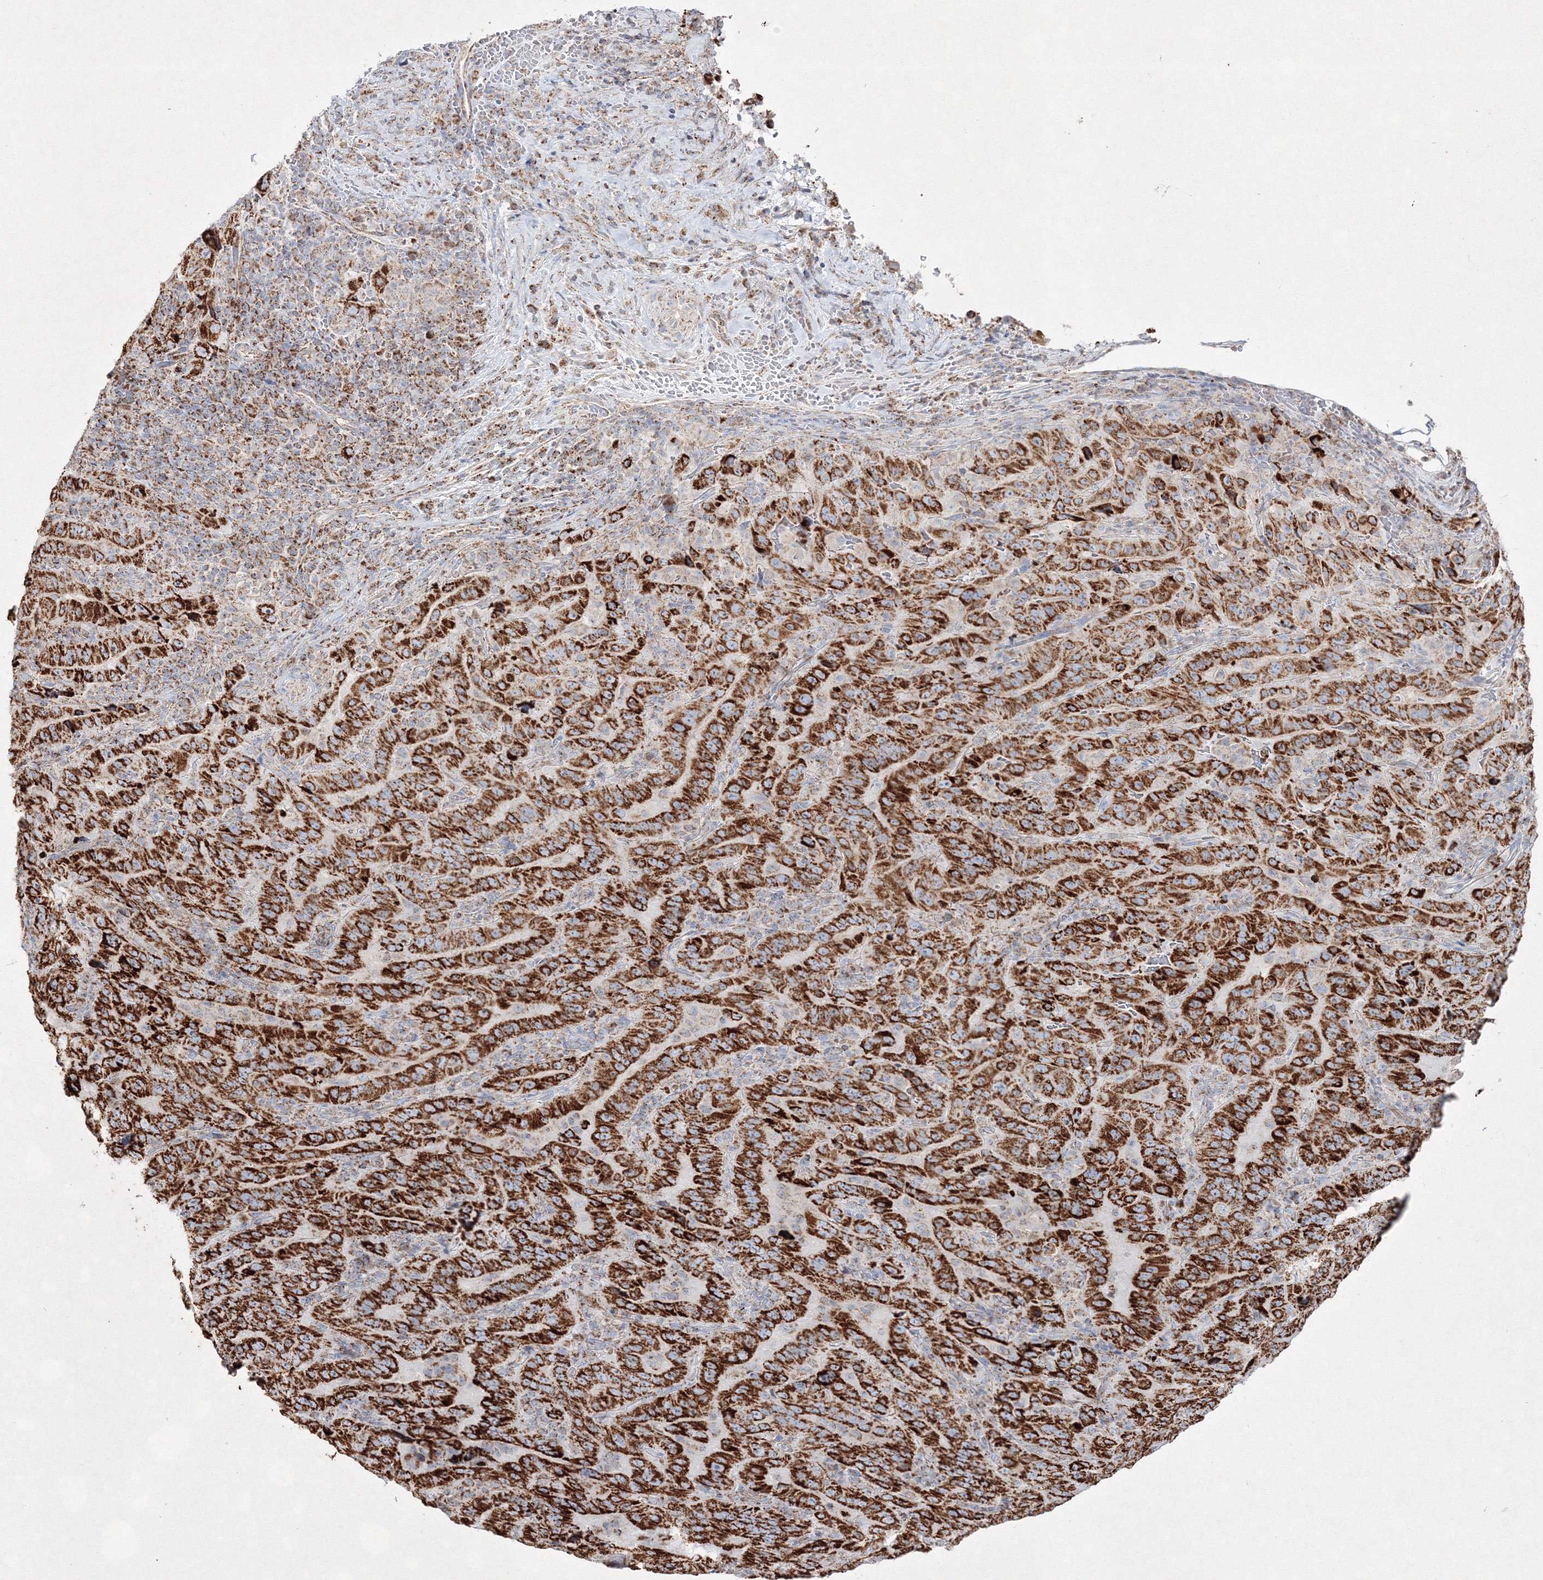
{"staining": {"intensity": "strong", "quantity": ">75%", "location": "cytoplasmic/membranous"}, "tissue": "pancreatic cancer", "cell_type": "Tumor cells", "image_type": "cancer", "snomed": [{"axis": "morphology", "description": "Adenocarcinoma, NOS"}, {"axis": "topography", "description": "Pancreas"}], "caption": "High-magnification brightfield microscopy of adenocarcinoma (pancreatic) stained with DAB (brown) and counterstained with hematoxylin (blue). tumor cells exhibit strong cytoplasmic/membranous positivity is appreciated in about>75% of cells.", "gene": "IGSF9", "patient": {"sex": "male", "age": 63}}